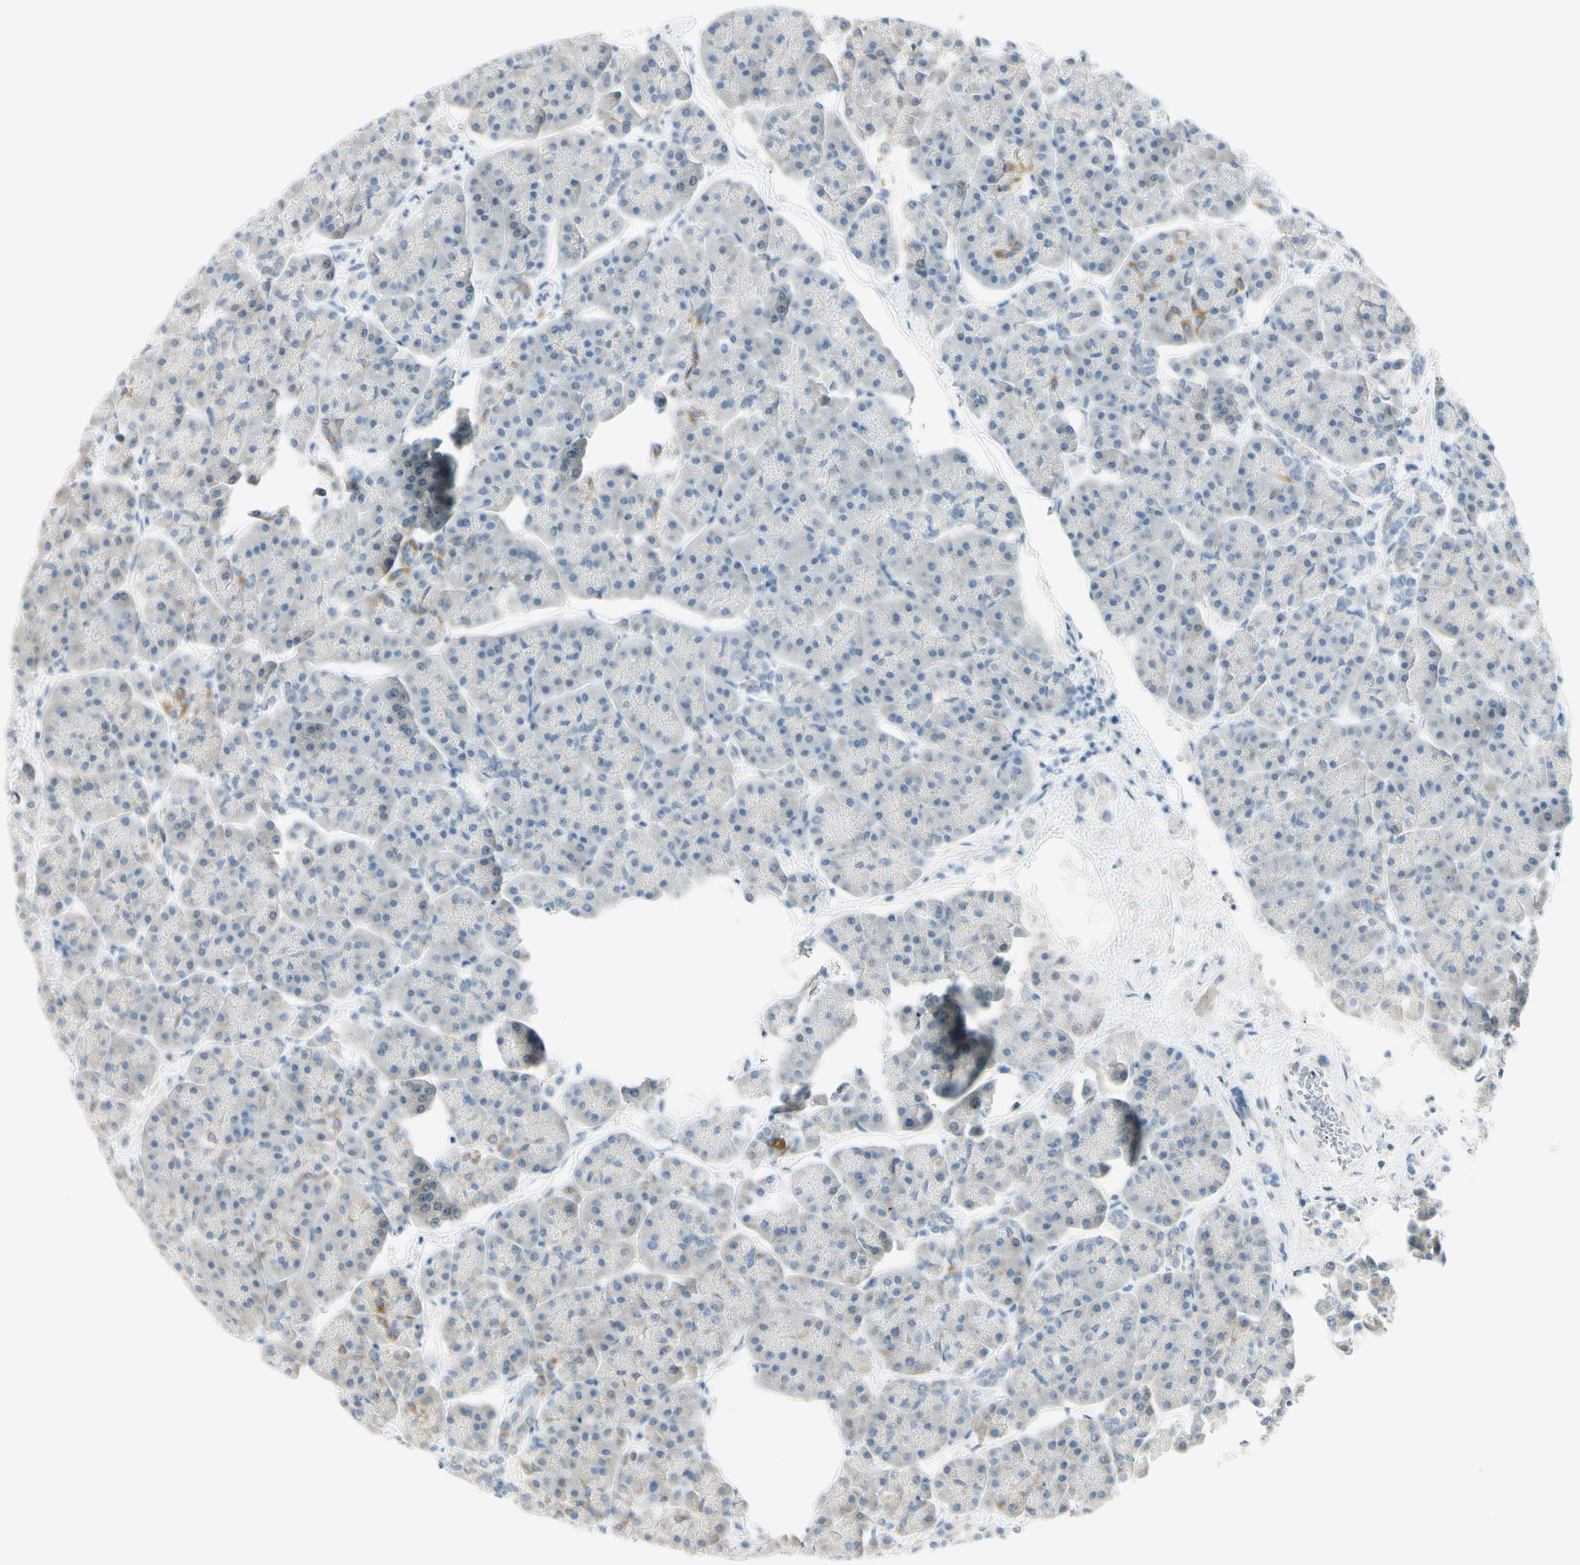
{"staining": {"intensity": "negative", "quantity": "none", "location": "none"}, "tissue": "pancreas", "cell_type": "Exocrine glandular cells", "image_type": "normal", "snomed": [{"axis": "morphology", "description": "Normal tissue, NOS"}, {"axis": "topography", "description": "Pancreas"}], "caption": "A high-resolution photomicrograph shows immunohistochemistry staining of normal pancreas, which exhibits no significant staining in exocrine glandular cells.", "gene": "GALNT5", "patient": {"sex": "female", "age": 70}}